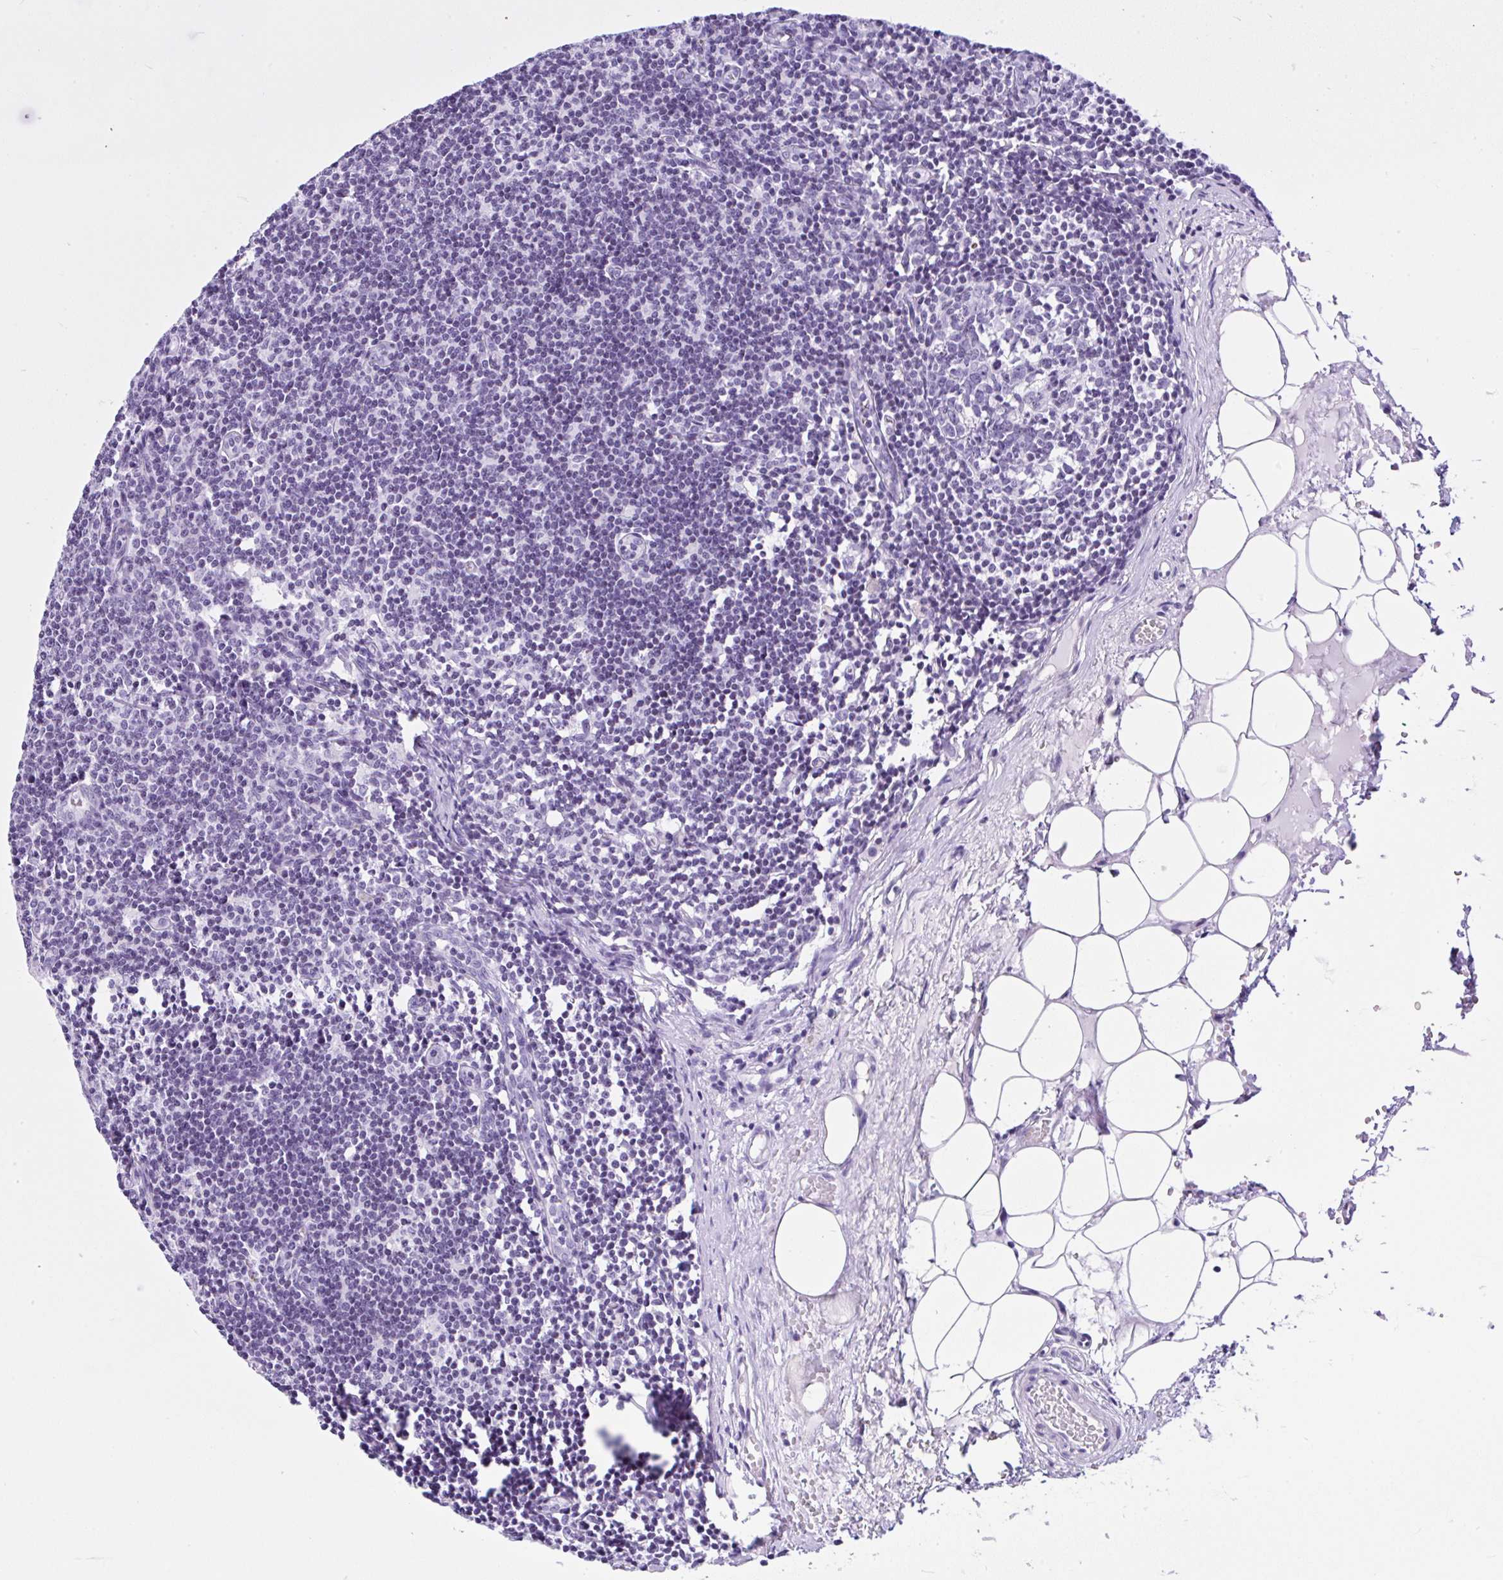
{"staining": {"intensity": "negative", "quantity": "none", "location": "none"}, "tissue": "lymph node", "cell_type": "Germinal center cells", "image_type": "normal", "snomed": [{"axis": "morphology", "description": "Normal tissue, NOS"}, {"axis": "topography", "description": "Lymph node"}], "caption": "This is an immunohistochemistry histopathology image of normal lymph node. There is no expression in germinal center cells.", "gene": "KRT27", "patient": {"sex": "male", "age": 49}}